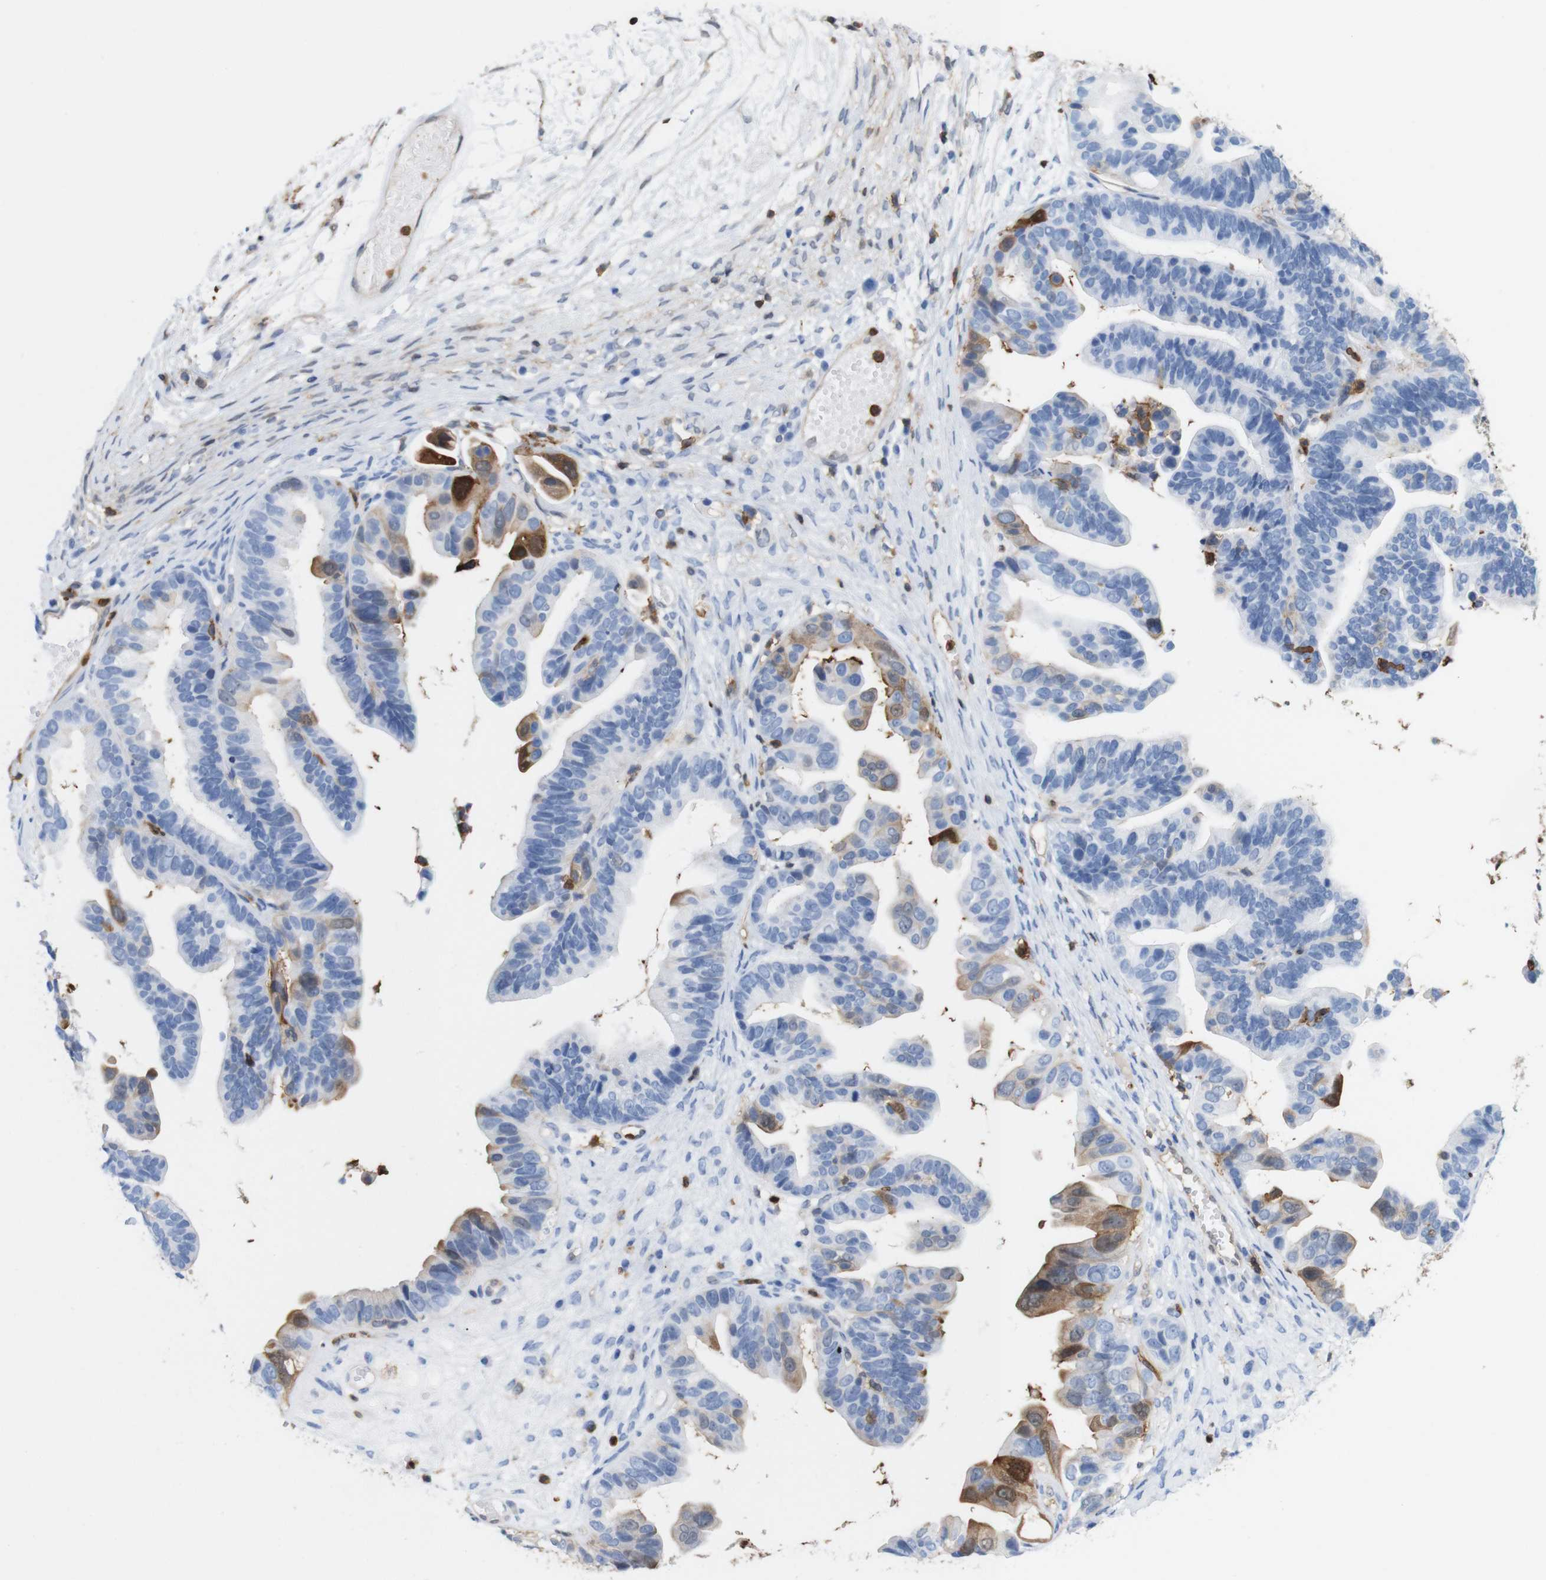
{"staining": {"intensity": "strong", "quantity": "<25%", "location": "cytoplasmic/membranous,nuclear"}, "tissue": "ovarian cancer", "cell_type": "Tumor cells", "image_type": "cancer", "snomed": [{"axis": "morphology", "description": "Cystadenocarcinoma, serous, NOS"}, {"axis": "topography", "description": "Ovary"}], "caption": "Protein staining by IHC shows strong cytoplasmic/membranous and nuclear expression in approximately <25% of tumor cells in ovarian serous cystadenocarcinoma. (brown staining indicates protein expression, while blue staining denotes nuclei).", "gene": "ANXA1", "patient": {"sex": "female", "age": 56}}